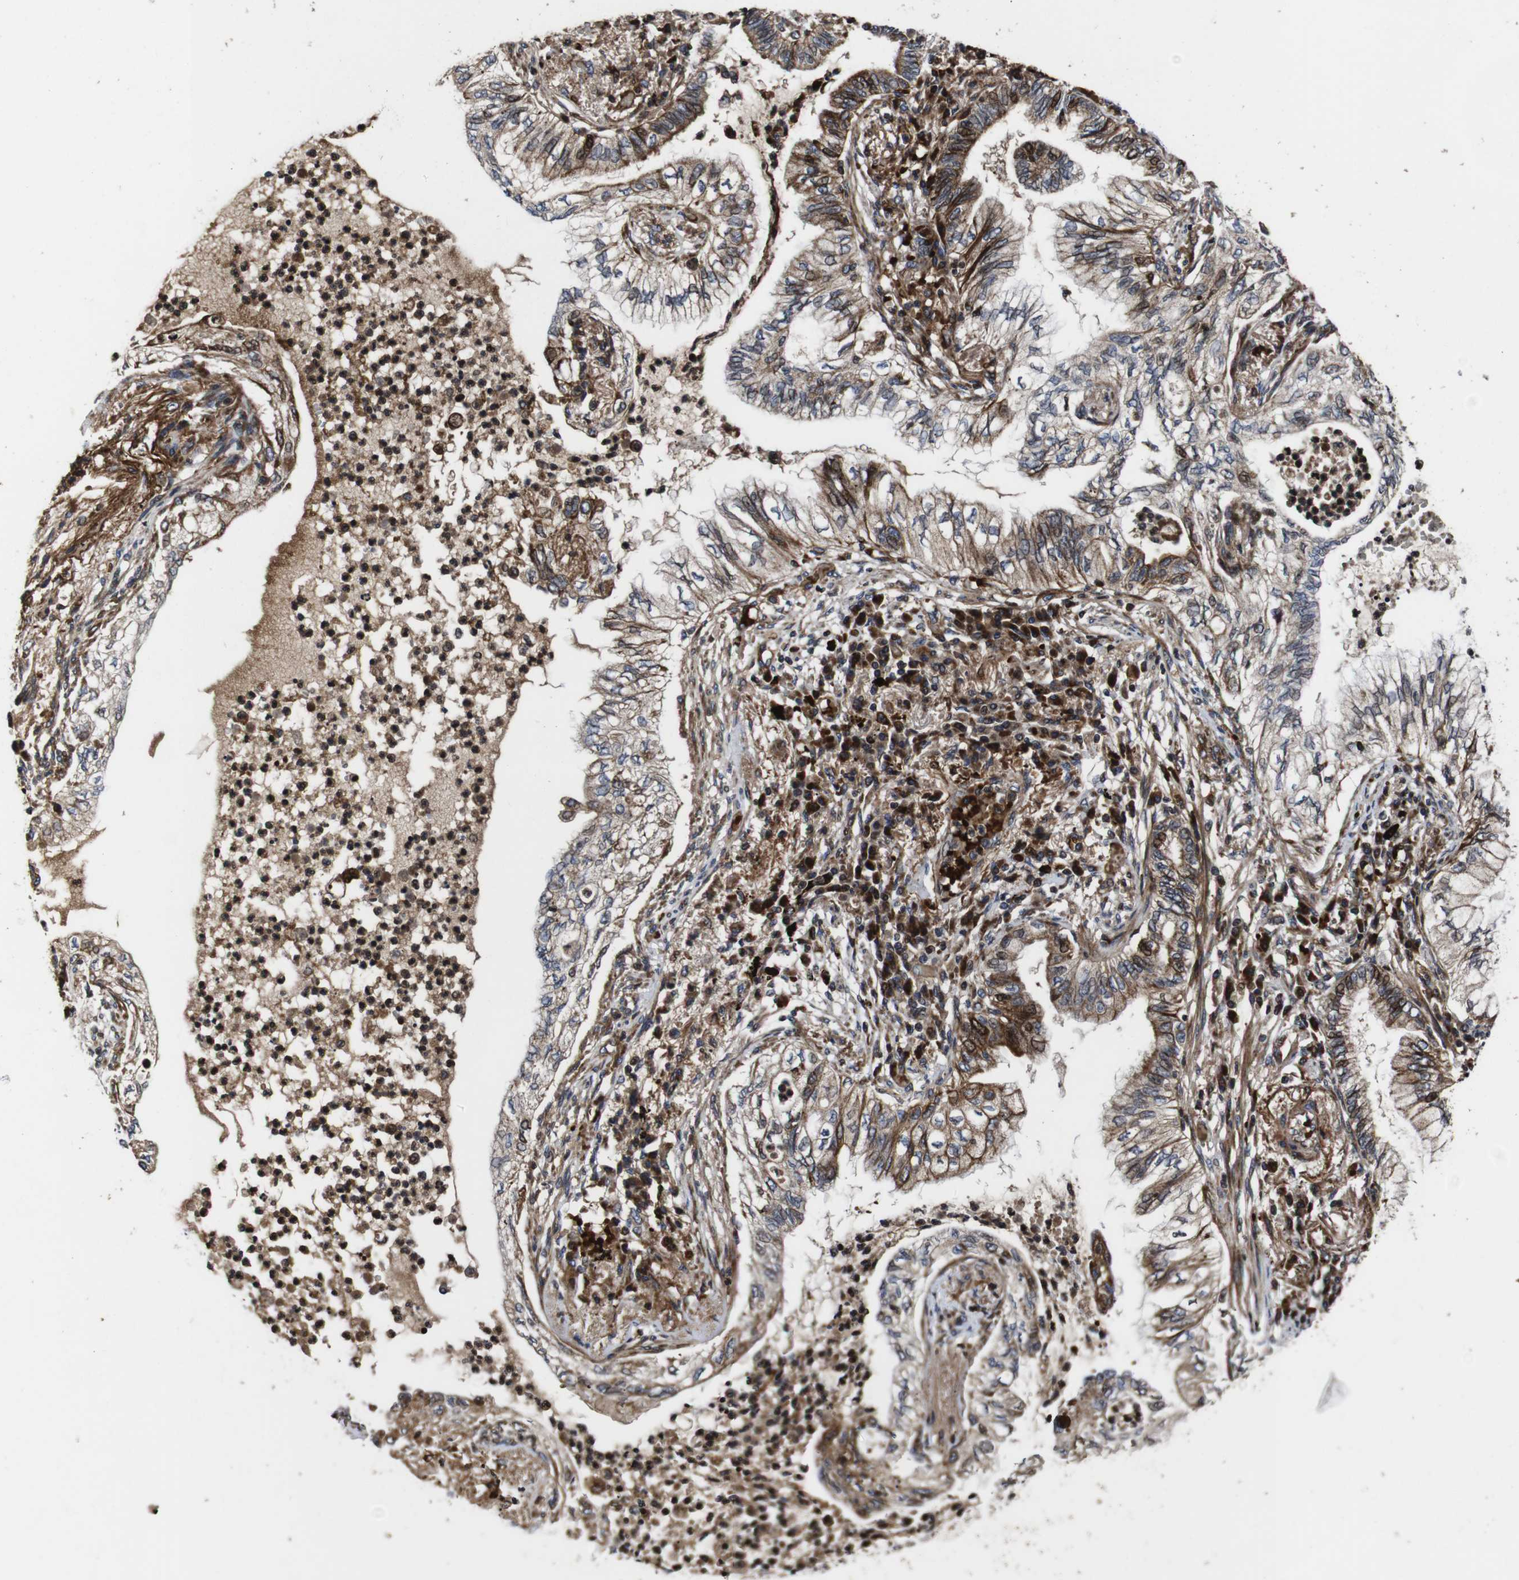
{"staining": {"intensity": "moderate", "quantity": ">75%", "location": "cytoplasmic/membranous"}, "tissue": "lung cancer", "cell_type": "Tumor cells", "image_type": "cancer", "snomed": [{"axis": "morphology", "description": "Normal tissue, NOS"}, {"axis": "morphology", "description": "Adenocarcinoma, NOS"}, {"axis": "topography", "description": "Bronchus"}, {"axis": "topography", "description": "Lung"}], "caption": "Protein analysis of adenocarcinoma (lung) tissue reveals moderate cytoplasmic/membranous expression in about >75% of tumor cells. The staining was performed using DAB (3,3'-diaminobenzidine) to visualize the protein expression in brown, while the nuclei were stained in blue with hematoxylin (Magnification: 20x).", "gene": "SMYD3", "patient": {"sex": "female", "age": 70}}